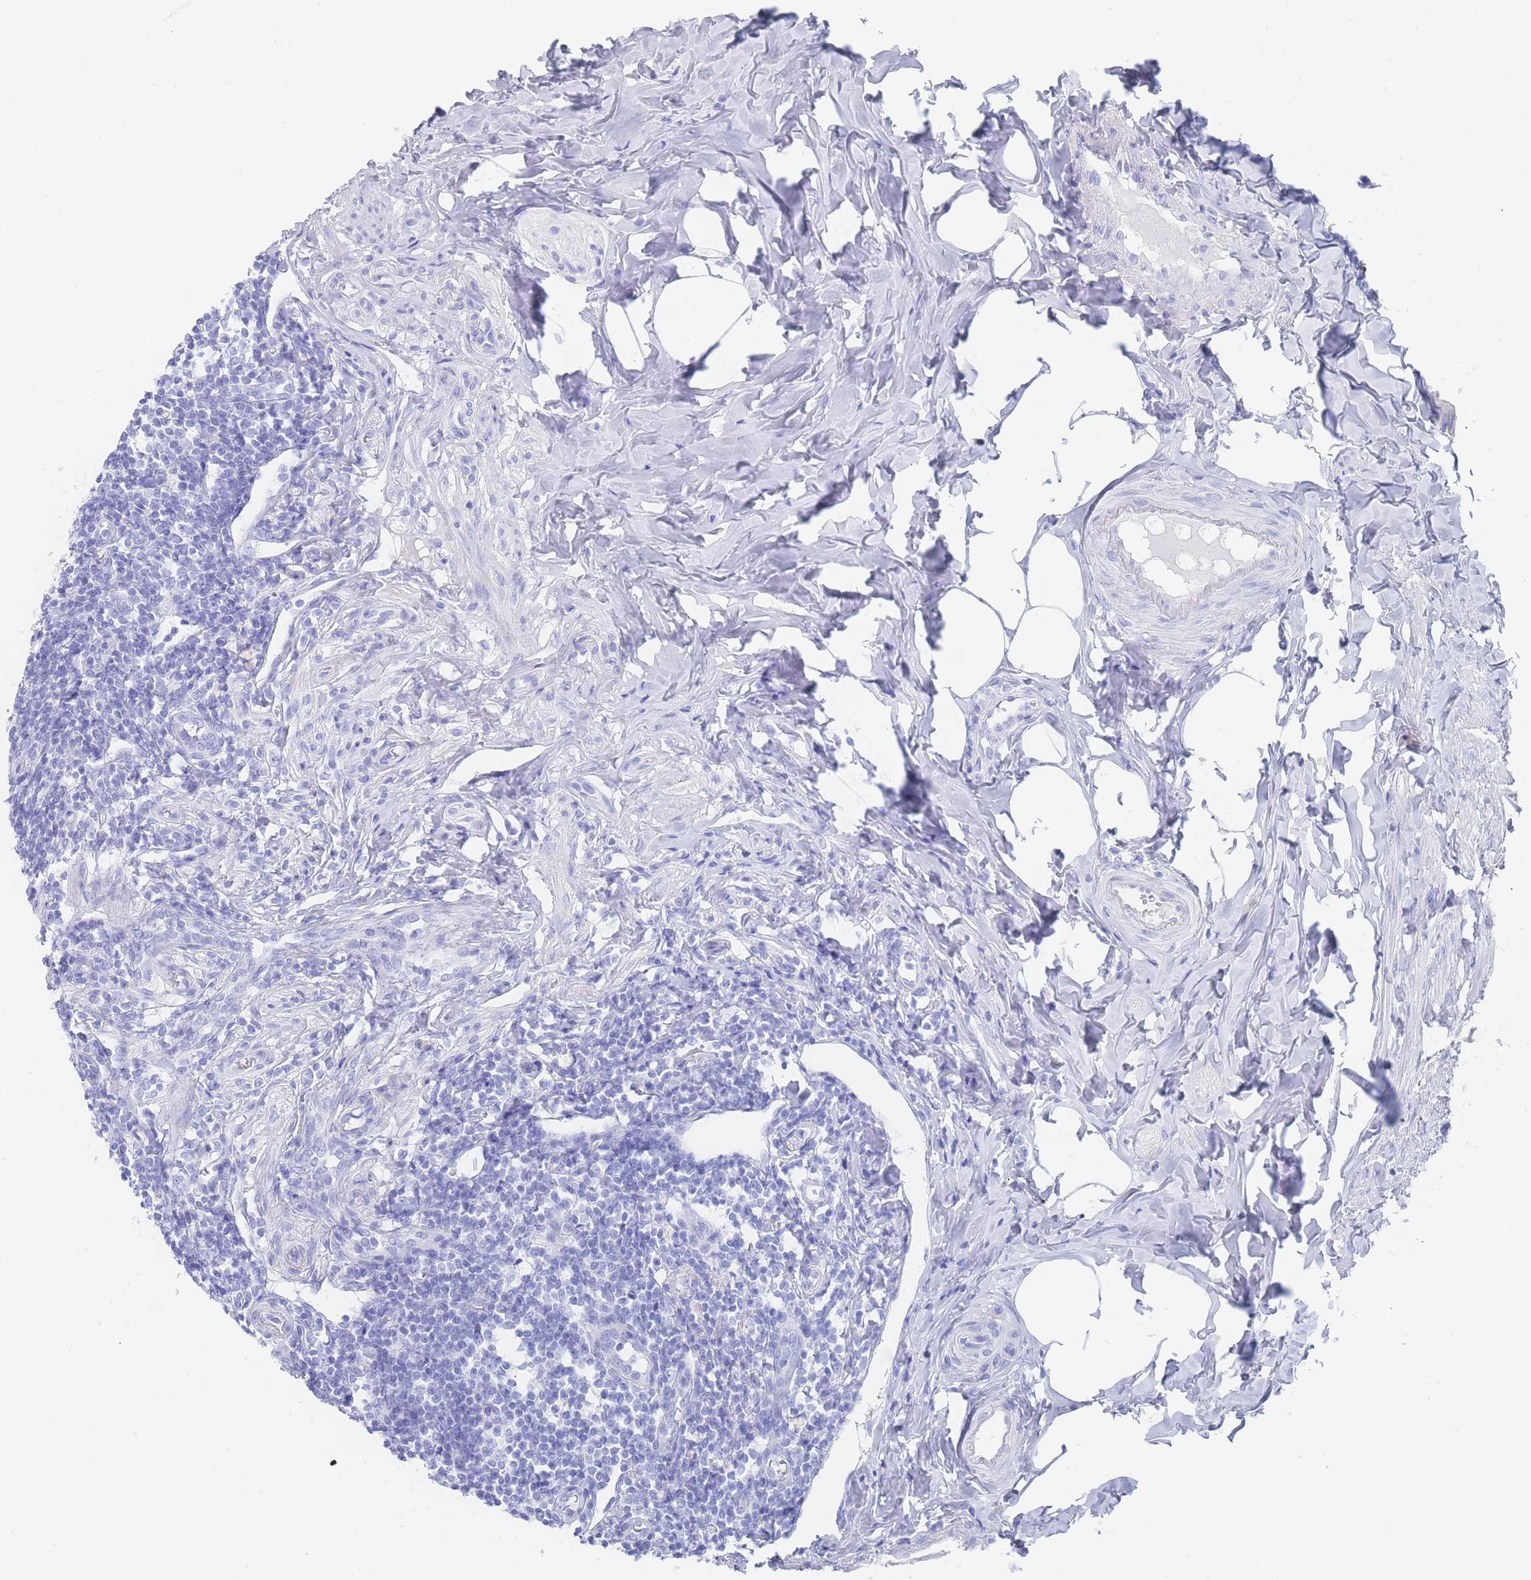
{"staining": {"intensity": "negative", "quantity": "none", "location": "none"}, "tissue": "appendix", "cell_type": "Glandular cells", "image_type": "normal", "snomed": [{"axis": "morphology", "description": "Normal tissue, NOS"}, {"axis": "topography", "description": "Appendix"}], "caption": "This is an immunohistochemistry micrograph of unremarkable appendix. There is no positivity in glandular cells.", "gene": "LRRC37A2", "patient": {"sex": "female", "age": 33}}